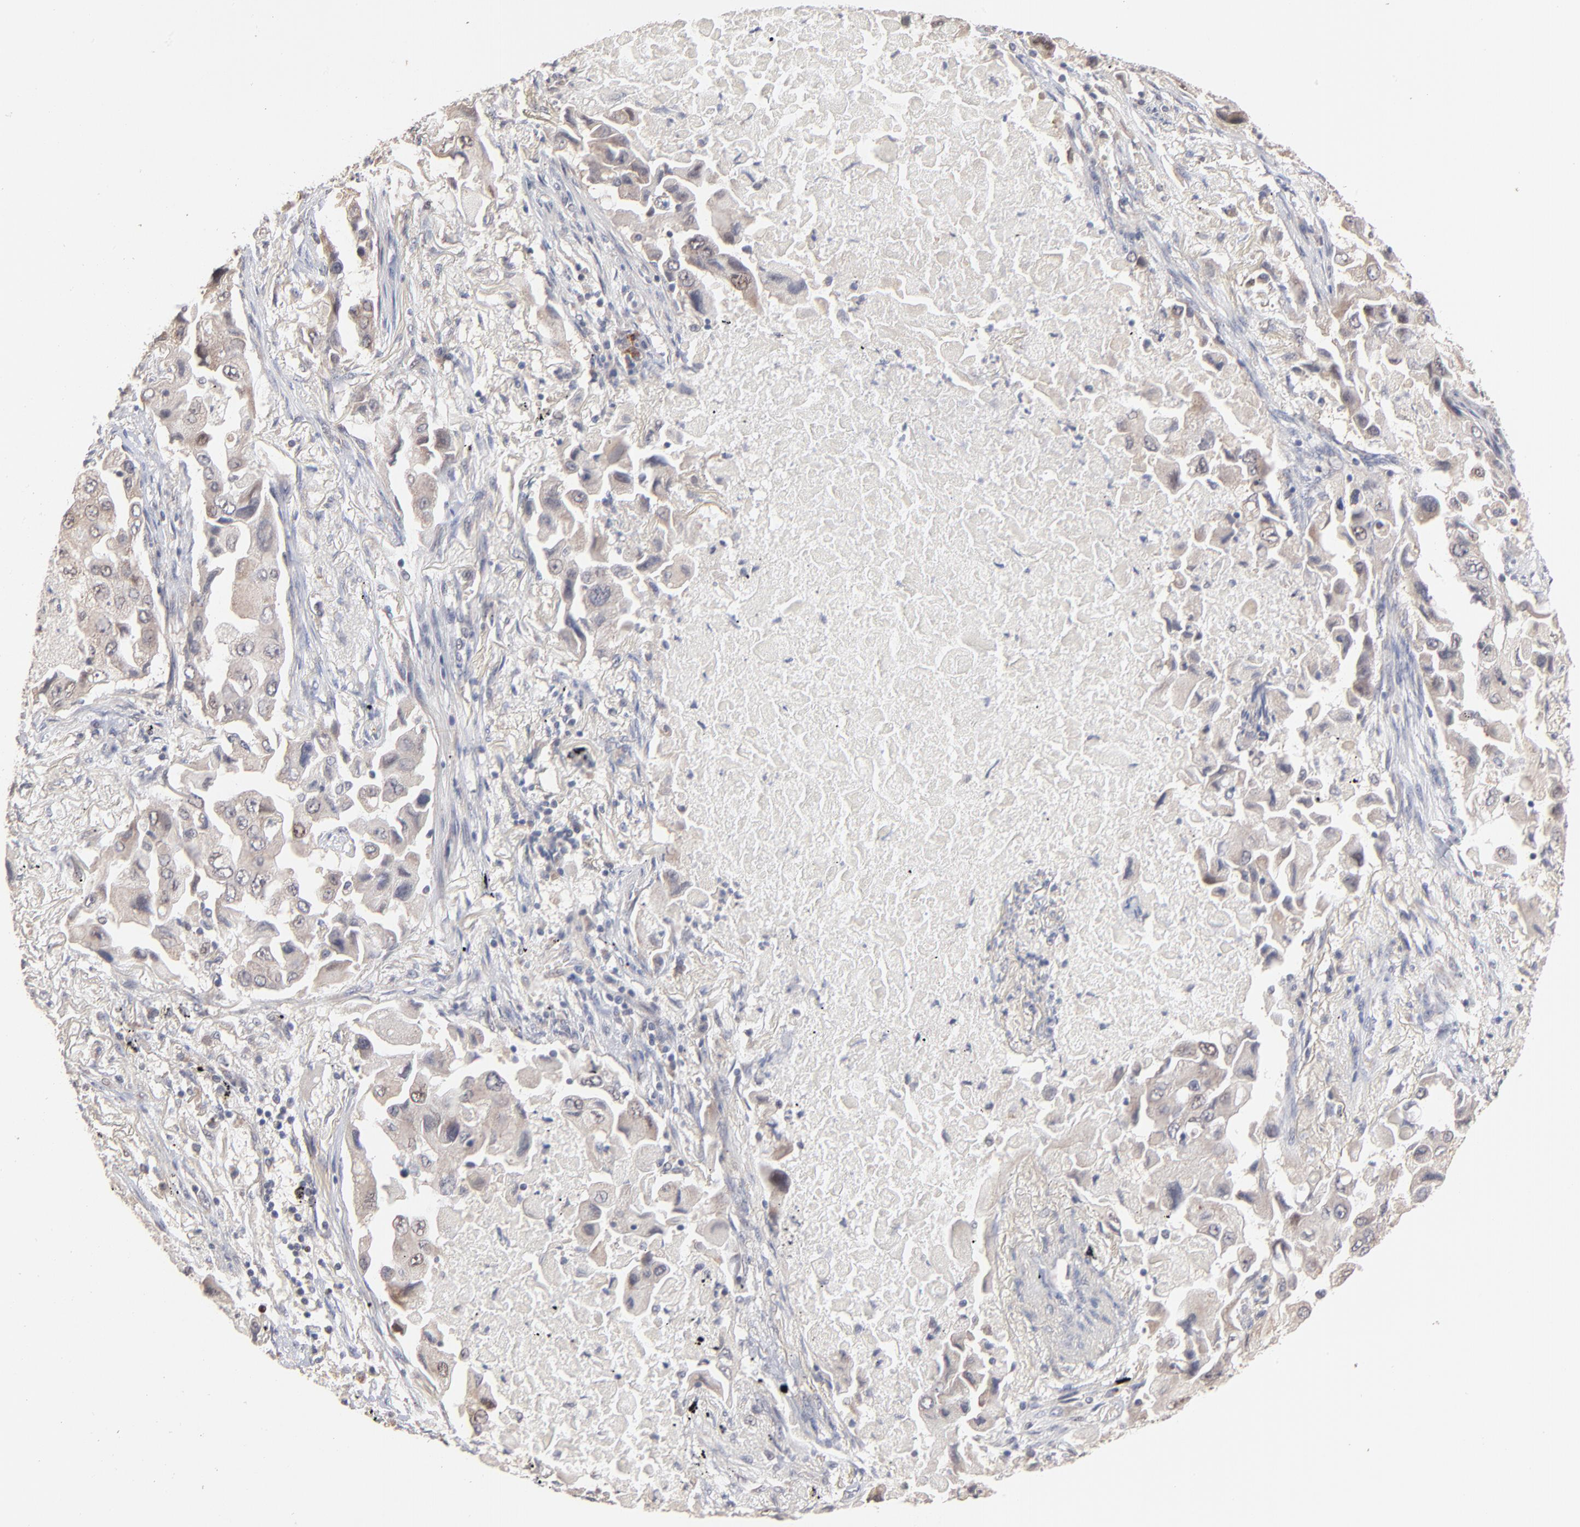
{"staining": {"intensity": "moderate", "quantity": "25%-75%", "location": "cytoplasmic/membranous,nuclear"}, "tissue": "lung cancer", "cell_type": "Tumor cells", "image_type": "cancer", "snomed": [{"axis": "morphology", "description": "Adenocarcinoma, NOS"}, {"axis": "topography", "description": "Lung"}], "caption": "A histopathology image showing moderate cytoplasmic/membranous and nuclear staining in about 25%-75% of tumor cells in lung adenocarcinoma, as visualized by brown immunohistochemical staining.", "gene": "MSL2", "patient": {"sex": "female", "age": 65}}